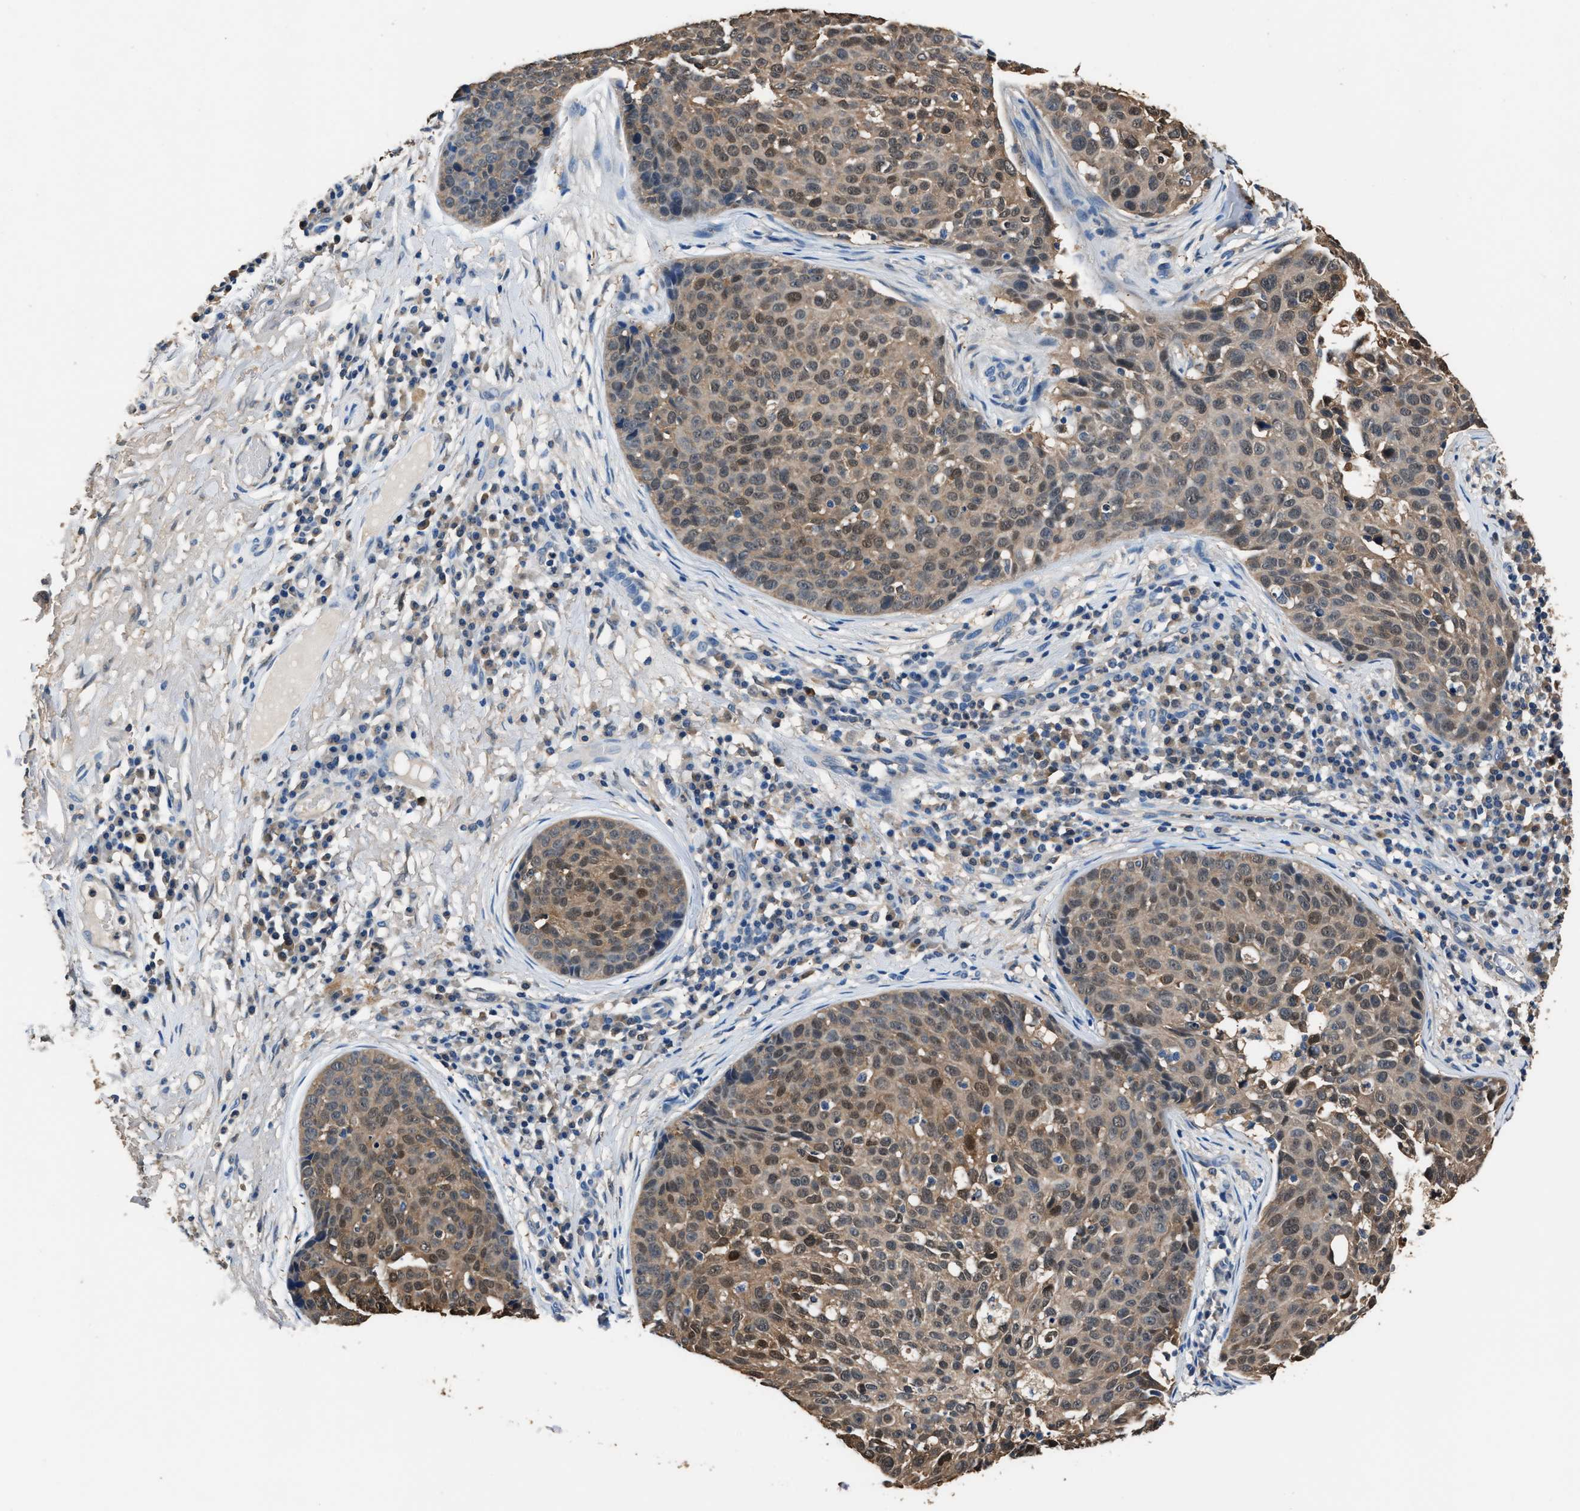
{"staining": {"intensity": "moderate", "quantity": ">75%", "location": "cytoplasmic/membranous,nuclear"}, "tissue": "skin cancer", "cell_type": "Tumor cells", "image_type": "cancer", "snomed": [{"axis": "morphology", "description": "Squamous cell carcinoma in situ, NOS"}, {"axis": "morphology", "description": "Squamous cell carcinoma, NOS"}, {"axis": "topography", "description": "Skin"}], "caption": "Moderate cytoplasmic/membranous and nuclear staining is present in approximately >75% of tumor cells in squamous cell carcinoma (skin). (Brightfield microscopy of DAB IHC at high magnification).", "gene": "GSTP1", "patient": {"sex": "male", "age": 93}}